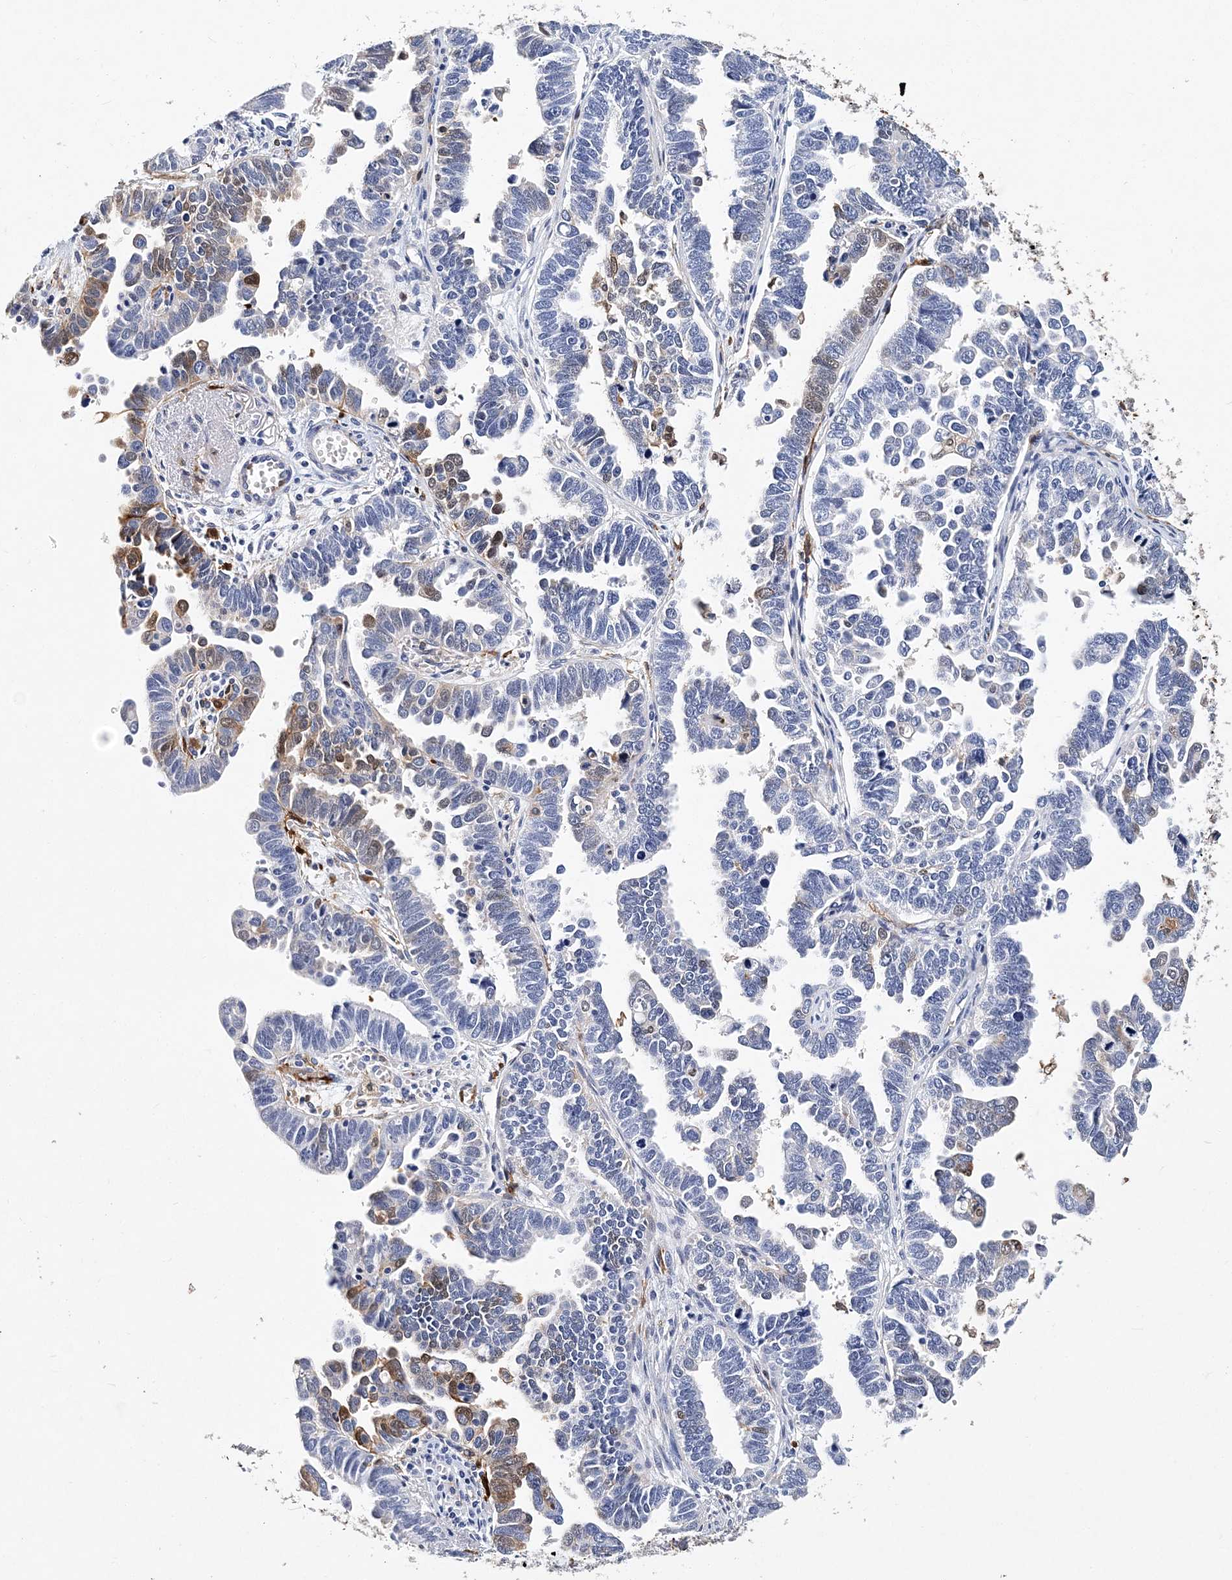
{"staining": {"intensity": "moderate", "quantity": "<25%", "location": "cytoplasmic/membranous"}, "tissue": "endometrial cancer", "cell_type": "Tumor cells", "image_type": "cancer", "snomed": [{"axis": "morphology", "description": "Adenocarcinoma, NOS"}, {"axis": "topography", "description": "Endometrium"}], "caption": "Endometrial adenocarcinoma stained with a protein marker displays moderate staining in tumor cells.", "gene": "ITGA2B", "patient": {"sex": "female", "age": 75}}